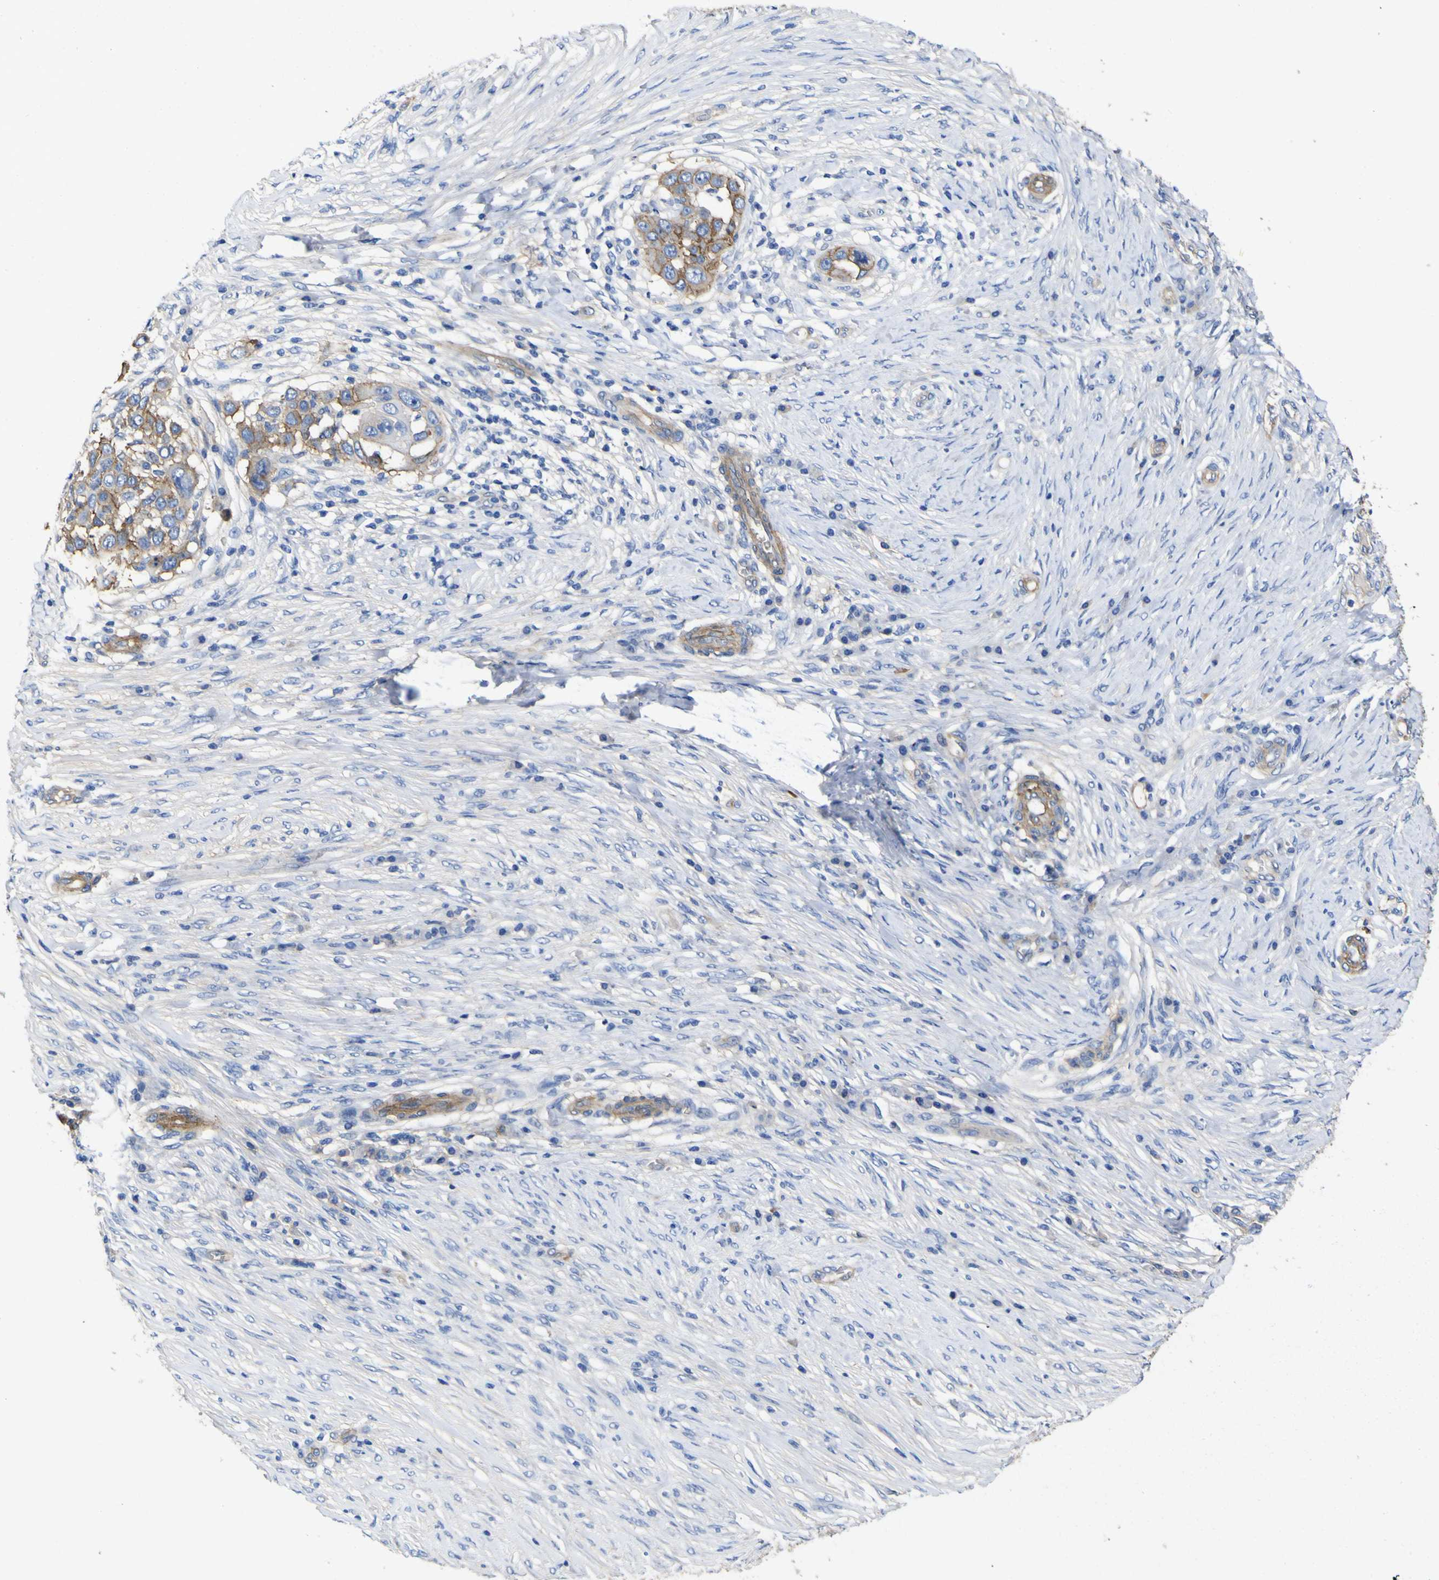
{"staining": {"intensity": "moderate", "quantity": "<25%", "location": "cytoplasmic/membranous"}, "tissue": "skin cancer", "cell_type": "Tumor cells", "image_type": "cancer", "snomed": [{"axis": "morphology", "description": "Squamous cell carcinoma, NOS"}, {"axis": "topography", "description": "Skin"}], "caption": "This photomicrograph demonstrates skin cancer (squamous cell carcinoma) stained with immunohistochemistry to label a protein in brown. The cytoplasmic/membranous of tumor cells show moderate positivity for the protein. Nuclei are counter-stained blue.", "gene": "CD151", "patient": {"sex": "female", "age": 44}}